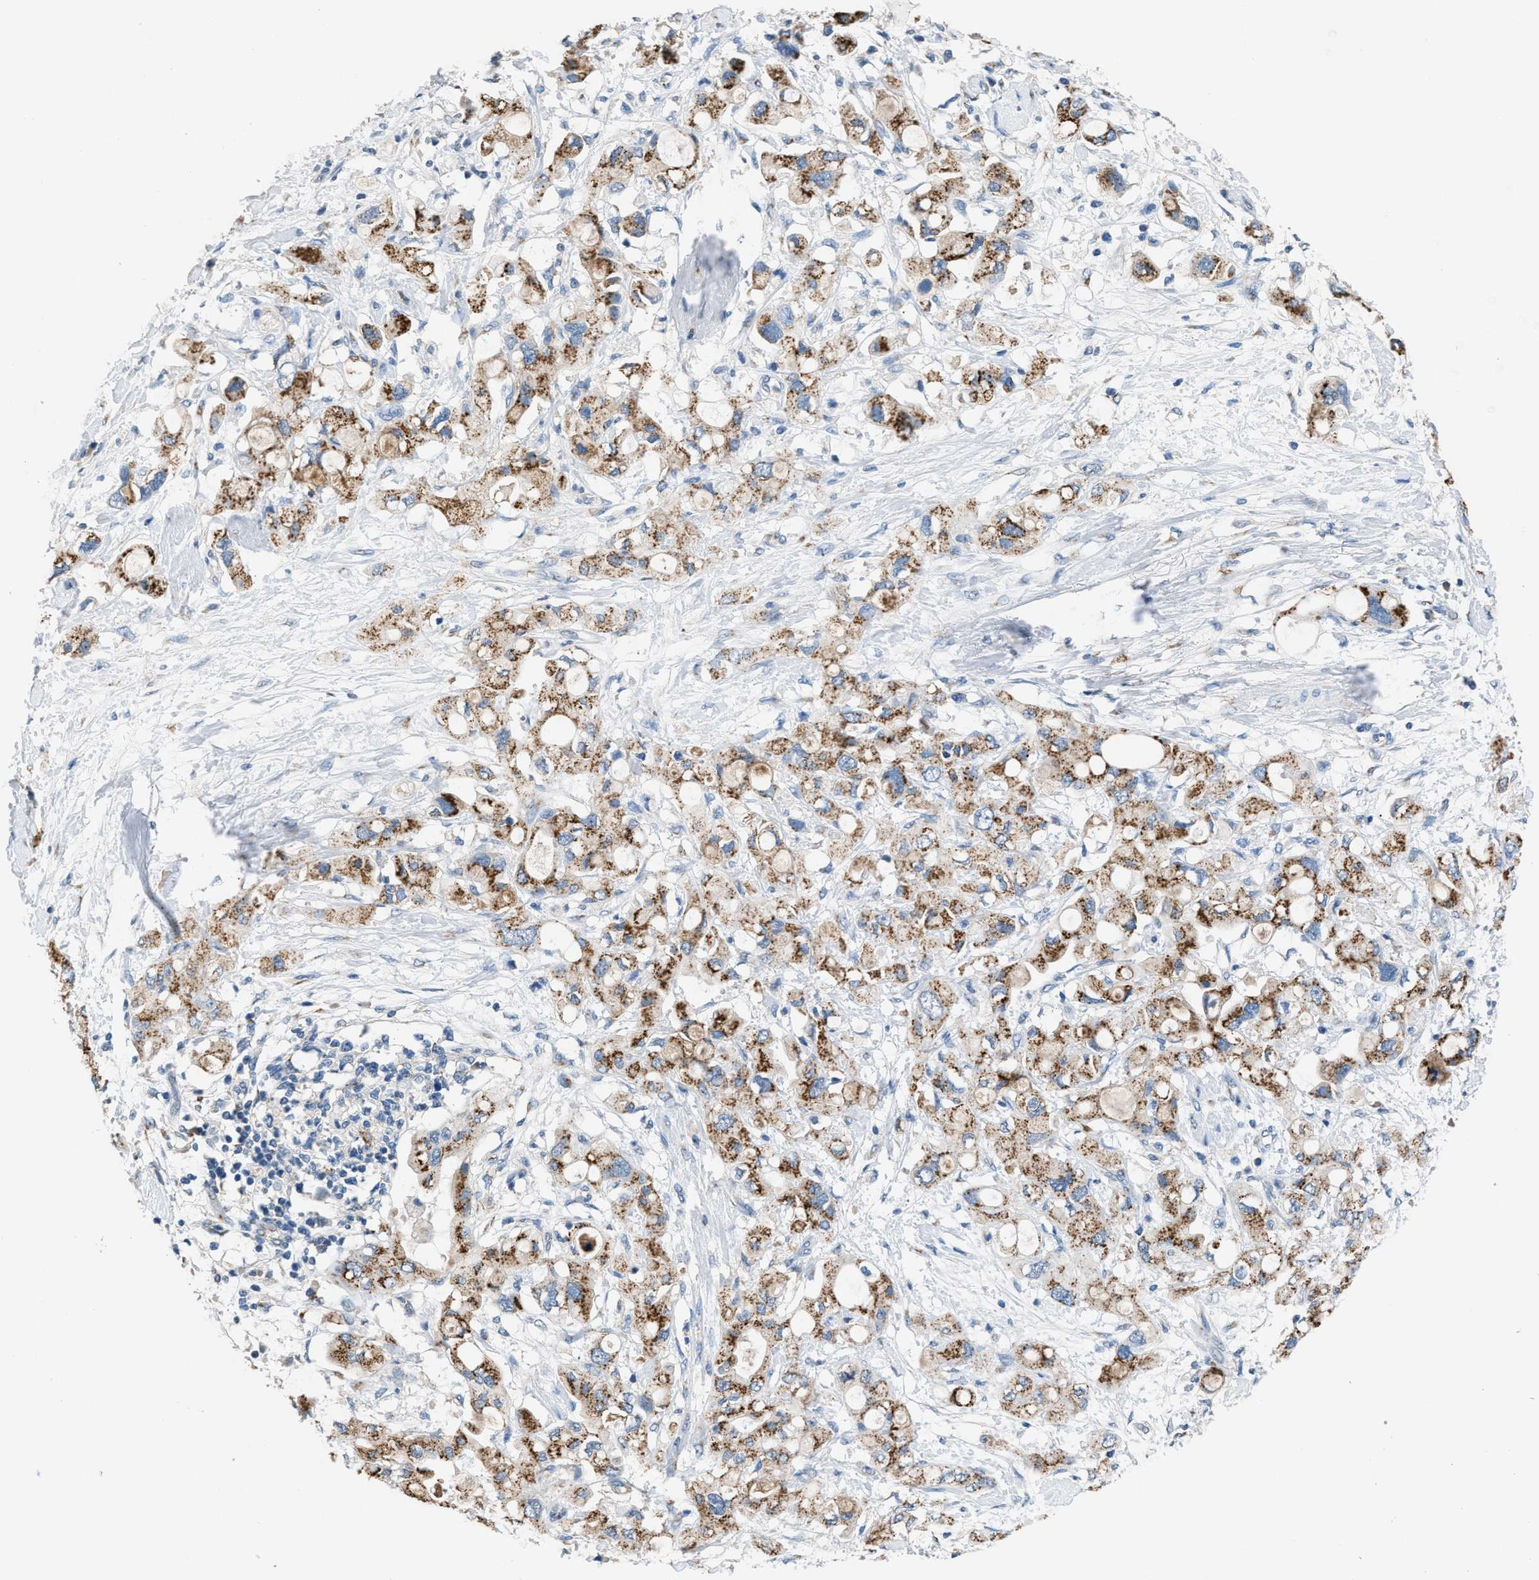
{"staining": {"intensity": "strong", "quantity": ">75%", "location": "cytoplasmic/membranous"}, "tissue": "pancreatic cancer", "cell_type": "Tumor cells", "image_type": "cancer", "snomed": [{"axis": "morphology", "description": "Adenocarcinoma, NOS"}, {"axis": "topography", "description": "Pancreas"}], "caption": "There is high levels of strong cytoplasmic/membranous positivity in tumor cells of pancreatic adenocarcinoma, as demonstrated by immunohistochemical staining (brown color).", "gene": "GOLM1", "patient": {"sex": "female", "age": 56}}